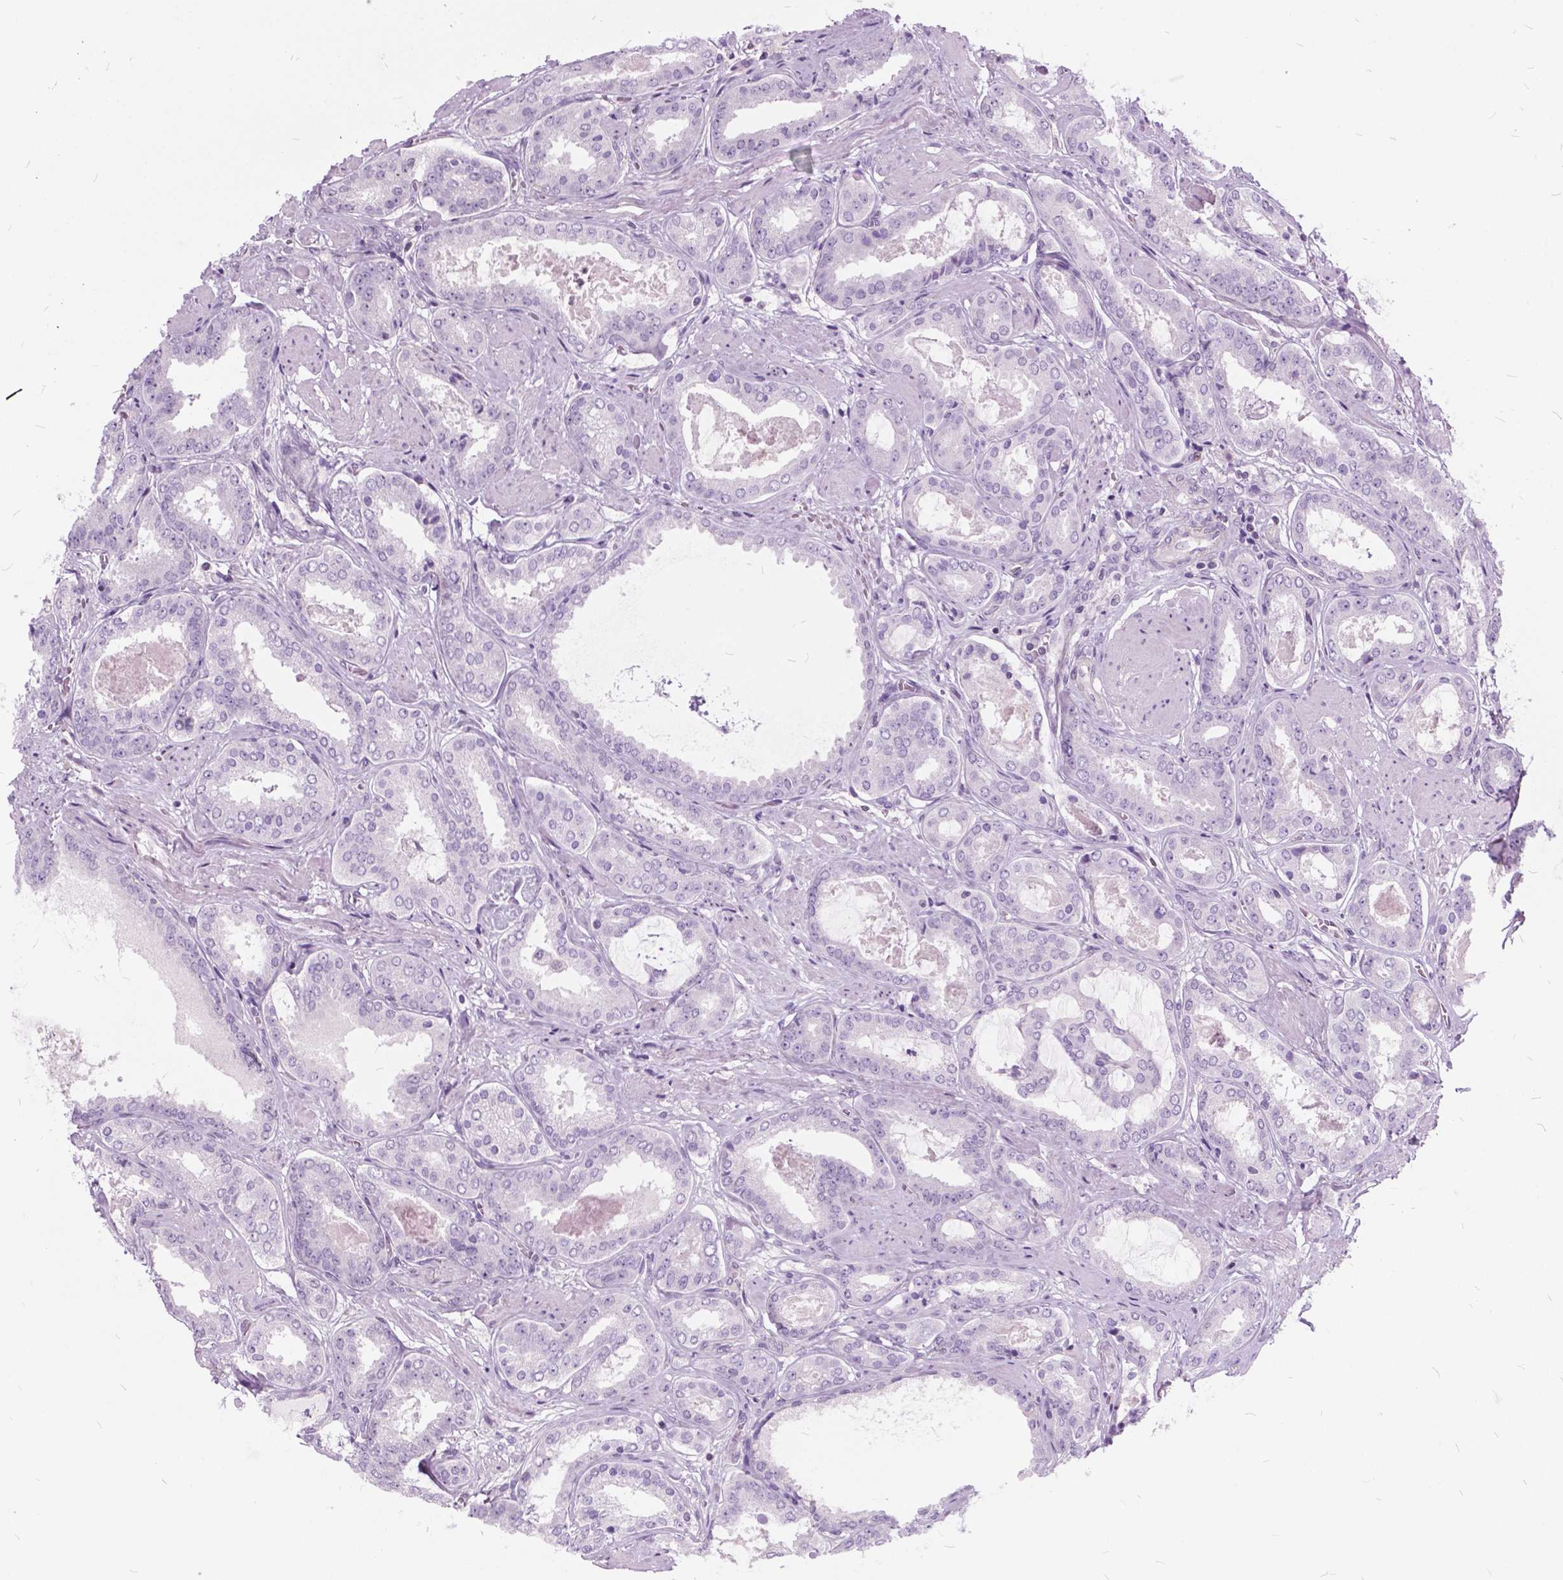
{"staining": {"intensity": "negative", "quantity": "none", "location": "none"}, "tissue": "prostate cancer", "cell_type": "Tumor cells", "image_type": "cancer", "snomed": [{"axis": "morphology", "description": "Adenocarcinoma, High grade"}, {"axis": "topography", "description": "Prostate"}], "caption": "High-grade adenocarcinoma (prostate) was stained to show a protein in brown. There is no significant staining in tumor cells.", "gene": "SP140", "patient": {"sex": "male", "age": 63}}